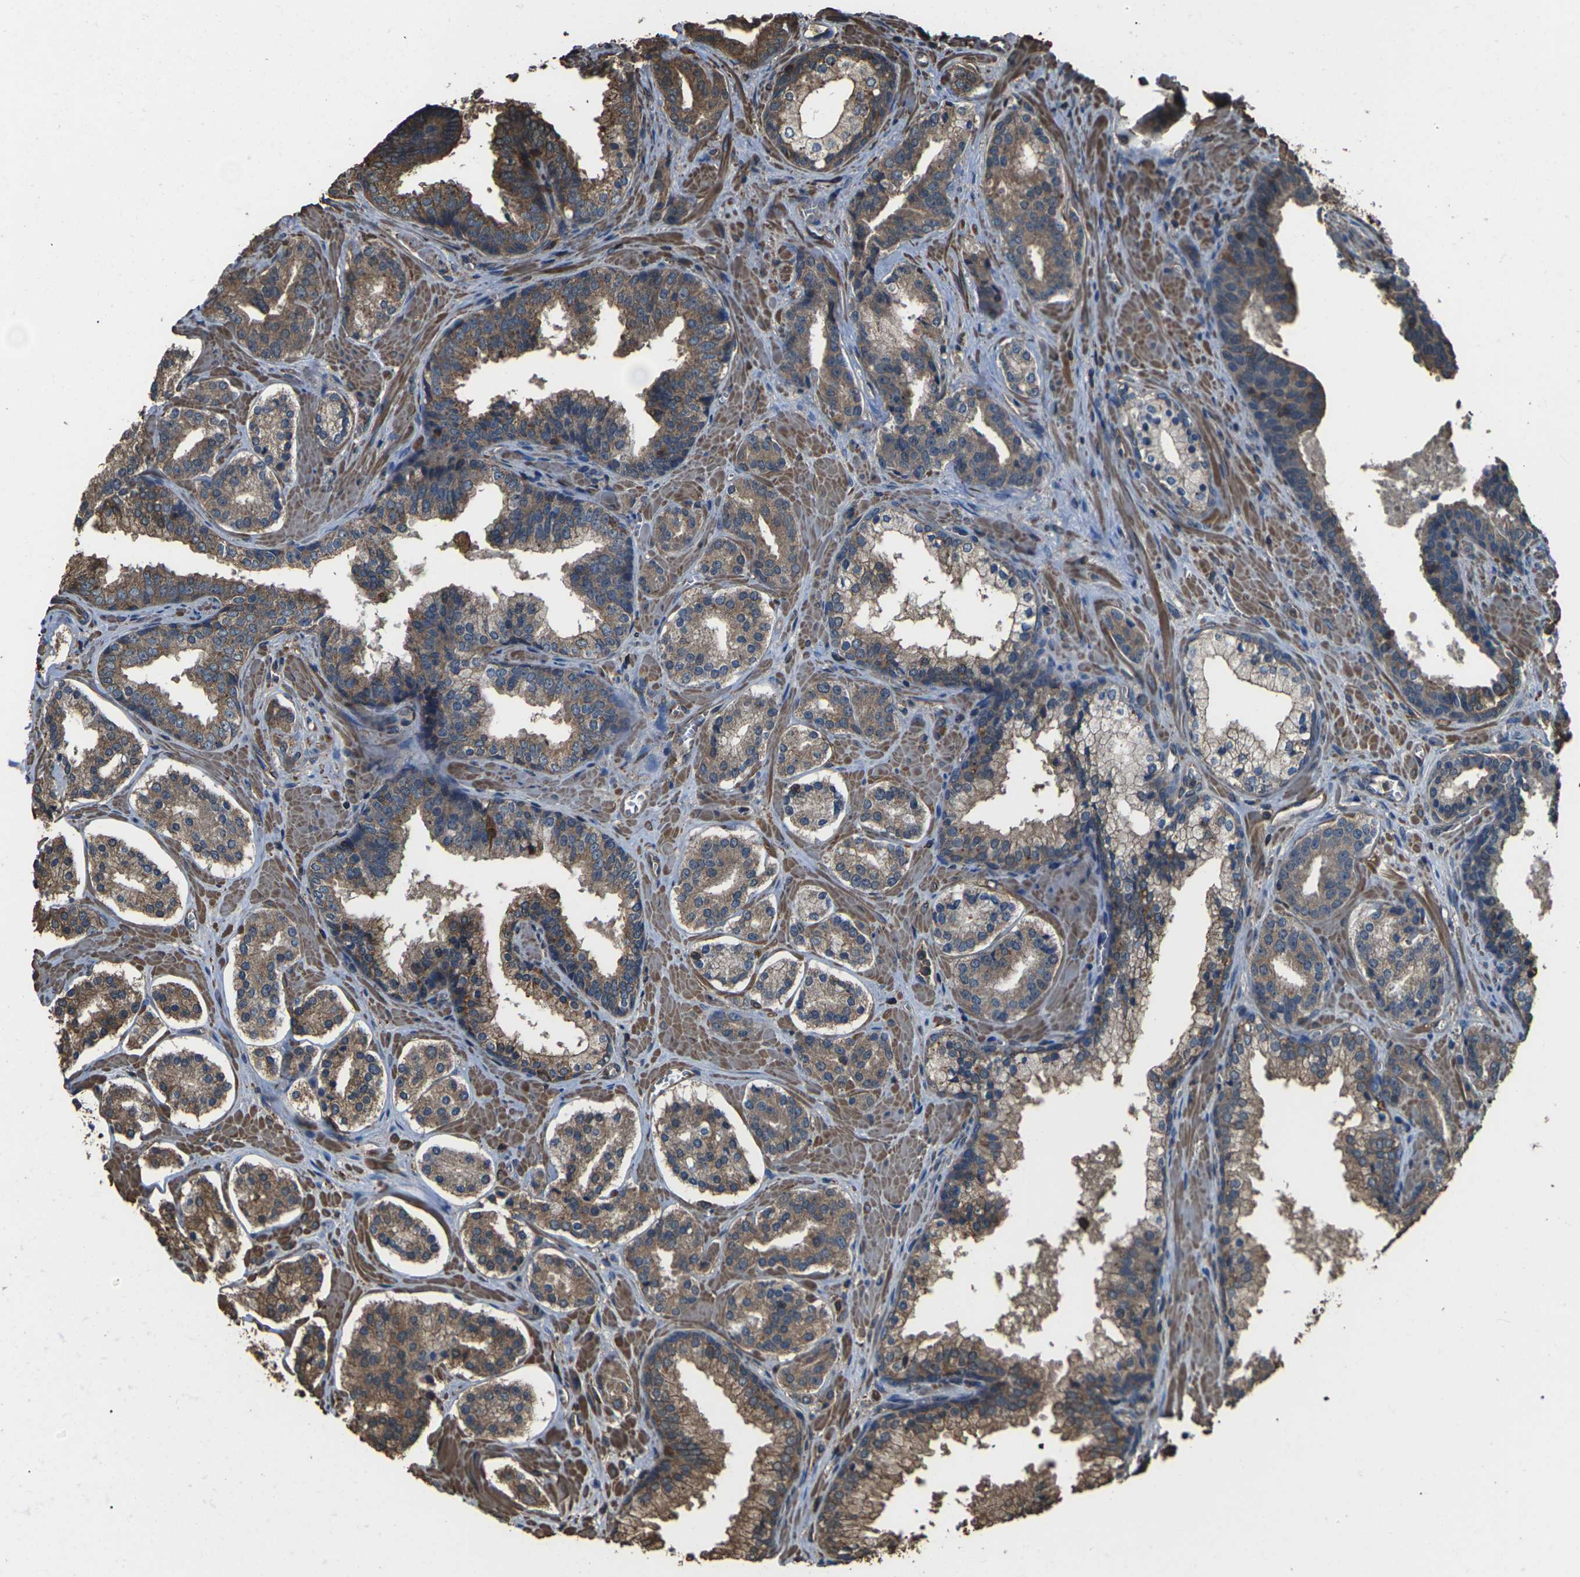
{"staining": {"intensity": "moderate", "quantity": ">75%", "location": "cytoplasmic/membranous"}, "tissue": "prostate cancer", "cell_type": "Tumor cells", "image_type": "cancer", "snomed": [{"axis": "morphology", "description": "Adenocarcinoma, High grade"}, {"axis": "topography", "description": "Prostate"}], "caption": "A brown stain shows moderate cytoplasmic/membranous positivity of a protein in prostate high-grade adenocarcinoma tumor cells.", "gene": "DHPS", "patient": {"sex": "male", "age": 60}}